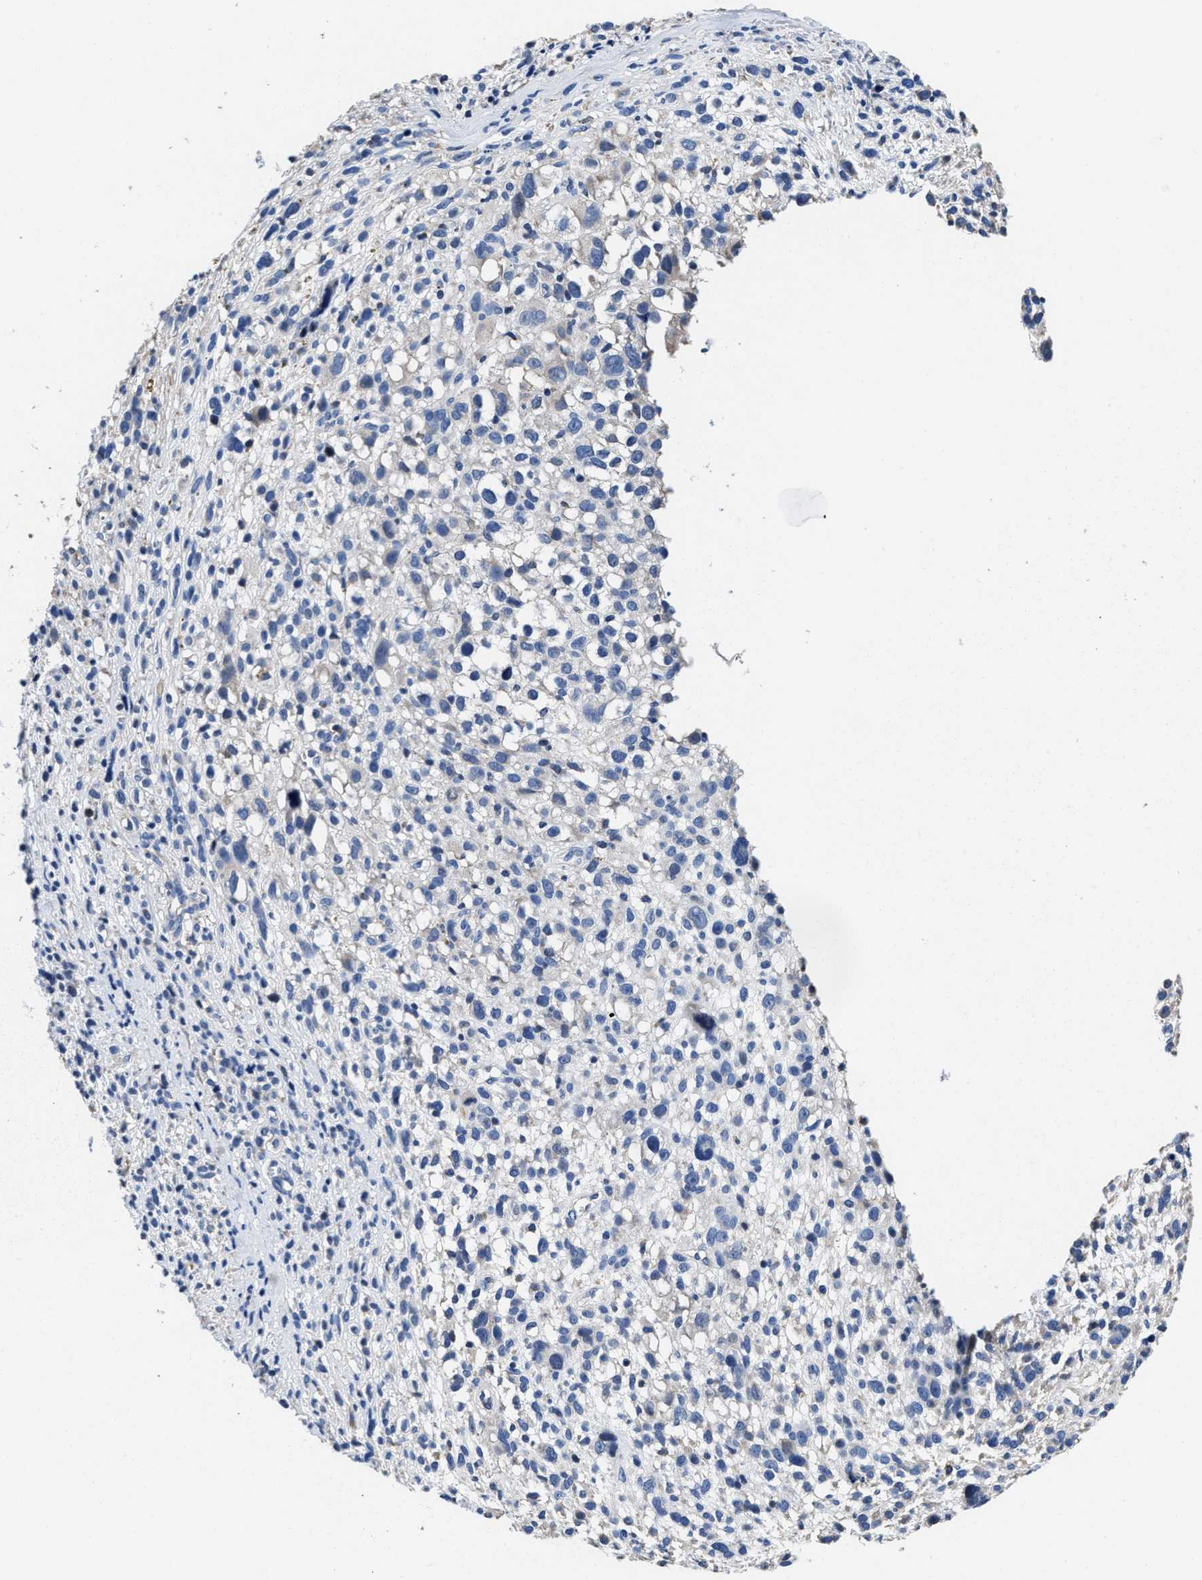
{"staining": {"intensity": "negative", "quantity": "none", "location": "none"}, "tissue": "melanoma", "cell_type": "Tumor cells", "image_type": "cancer", "snomed": [{"axis": "morphology", "description": "Malignant melanoma, NOS"}, {"axis": "topography", "description": "Skin"}], "caption": "The micrograph reveals no staining of tumor cells in malignant melanoma.", "gene": "HOOK1", "patient": {"sex": "female", "age": 55}}